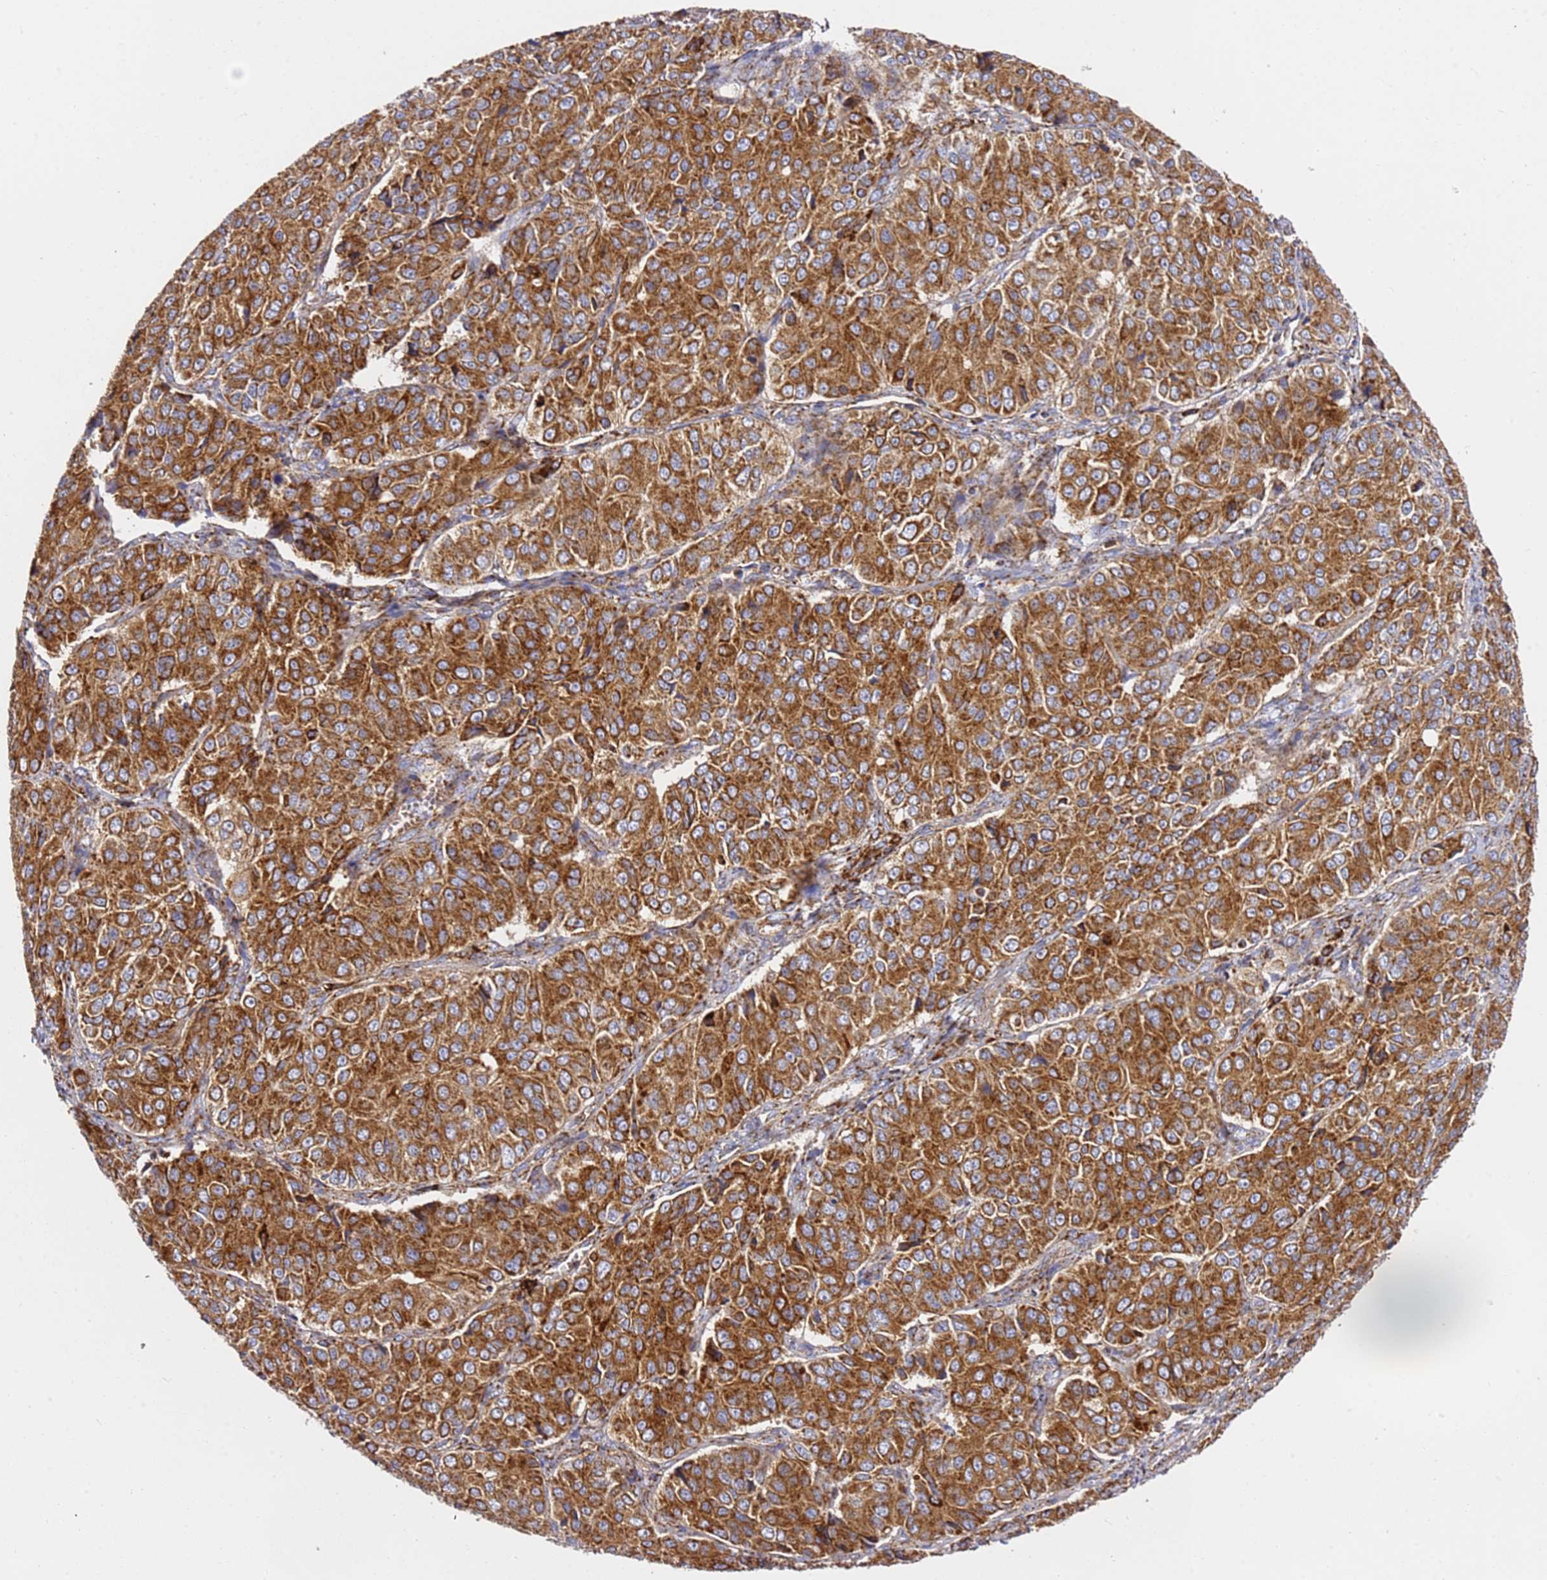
{"staining": {"intensity": "strong", "quantity": ">75%", "location": "cytoplasmic/membranous"}, "tissue": "ovarian cancer", "cell_type": "Tumor cells", "image_type": "cancer", "snomed": [{"axis": "morphology", "description": "Carcinoma, endometroid"}, {"axis": "topography", "description": "Ovary"}], "caption": "Immunohistochemistry (IHC) staining of ovarian cancer (endometroid carcinoma), which shows high levels of strong cytoplasmic/membranous expression in approximately >75% of tumor cells indicating strong cytoplasmic/membranous protein positivity. The staining was performed using DAB (3,3'-diaminobenzidine) (brown) for protein detection and nuclei were counterstained in hematoxylin (blue).", "gene": "NDUFA3", "patient": {"sex": "female", "age": 51}}